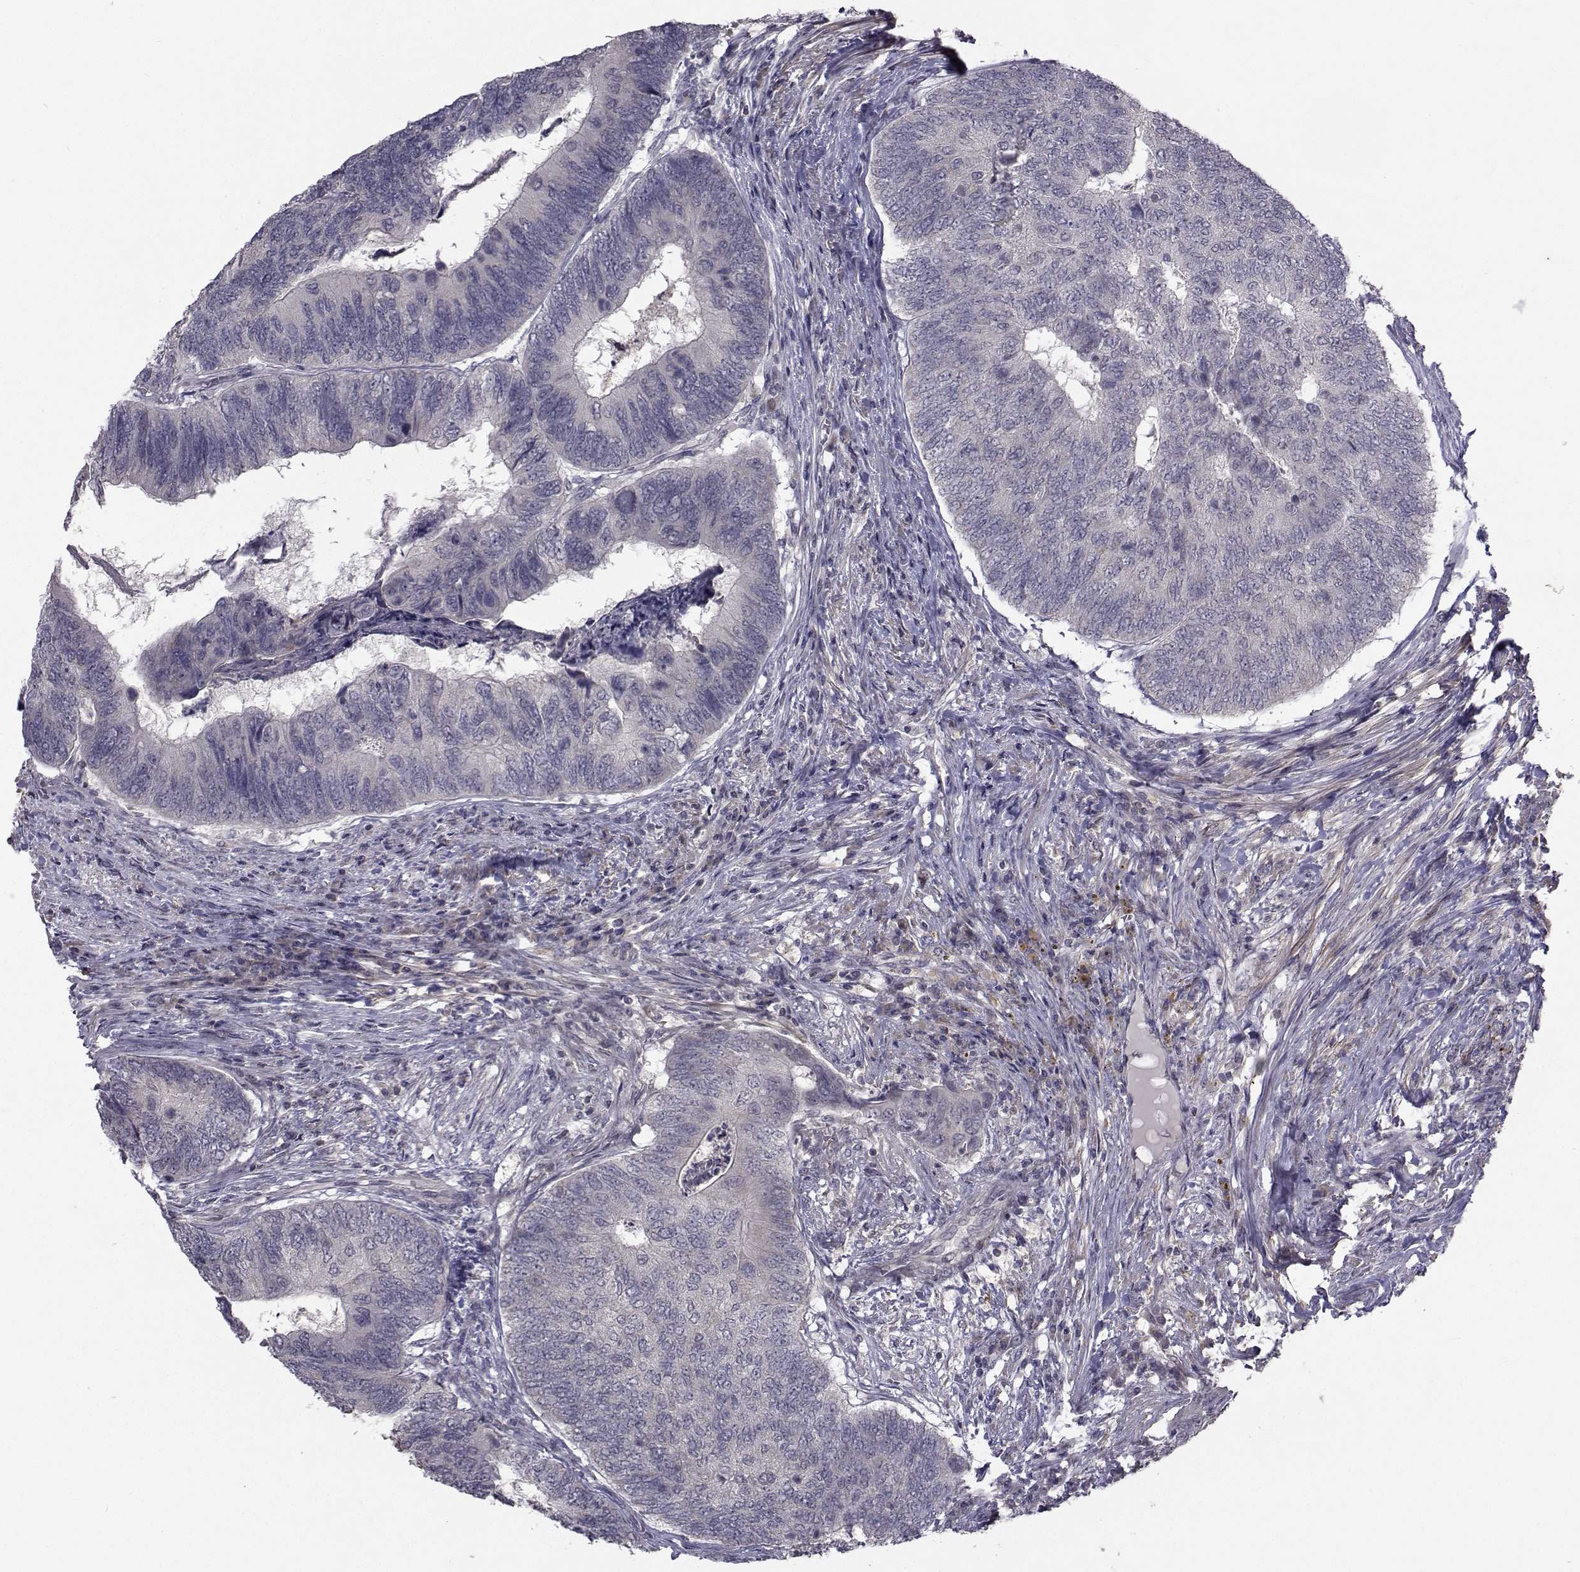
{"staining": {"intensity": "negative", "quantity": "none", "location": "none"}, "tissue": "colorectal cancer", "cell_type": "Tumor cells", "image_type": "cancer", "snomed": [{"axis": "morphology", "description": "Adenocarcinoma, NOS"}, {"axis": "topography", "description": "Colon"}], "caption": "DAB (3,3'-diaminobenzidine) immunohistochemical staining of colorectal adenocarcinoma shows no significant staining in tumor cells.", "gene": "FDXR", "patient": {"sex": "female", "age": 67}}